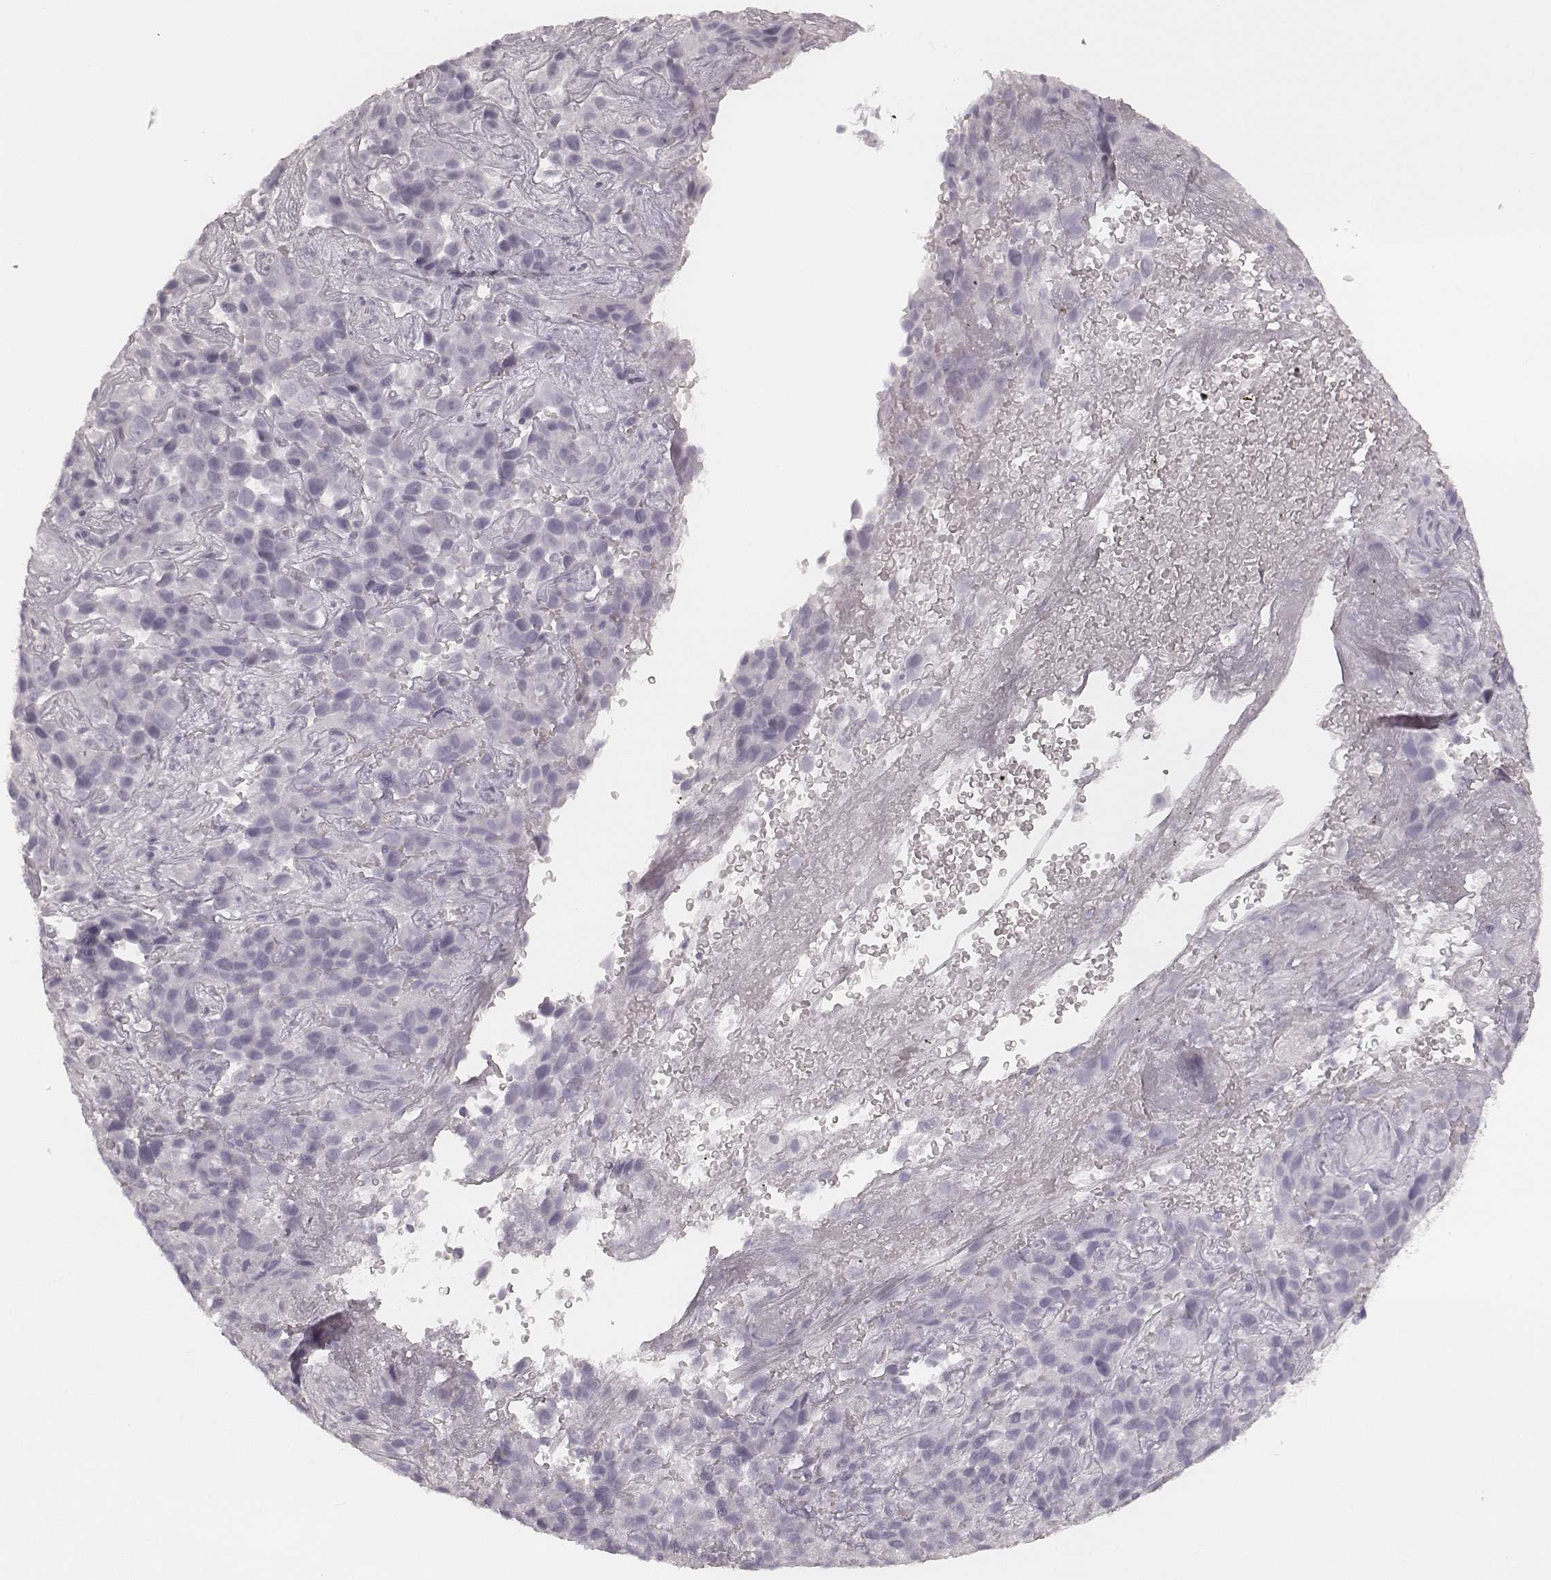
{"staining": {"intensity": "negative", "quantity": "none", "location": "none"}, "tissue": "liver cancer", "cell_type": "Tumor cells", "image_type": "cancer", "snomed": [{"axis": "morphology", "description": "Cholangiocarcinoma"}, {"axis": "topography", "description": "Liver"}], "caption": "Immunohistochemical staining of human cholangiocarcinoma (liver) shows no significant positivity in tumor cells.", "gene": "KRT72", "patient": {"sex": "female", "age": 52}}